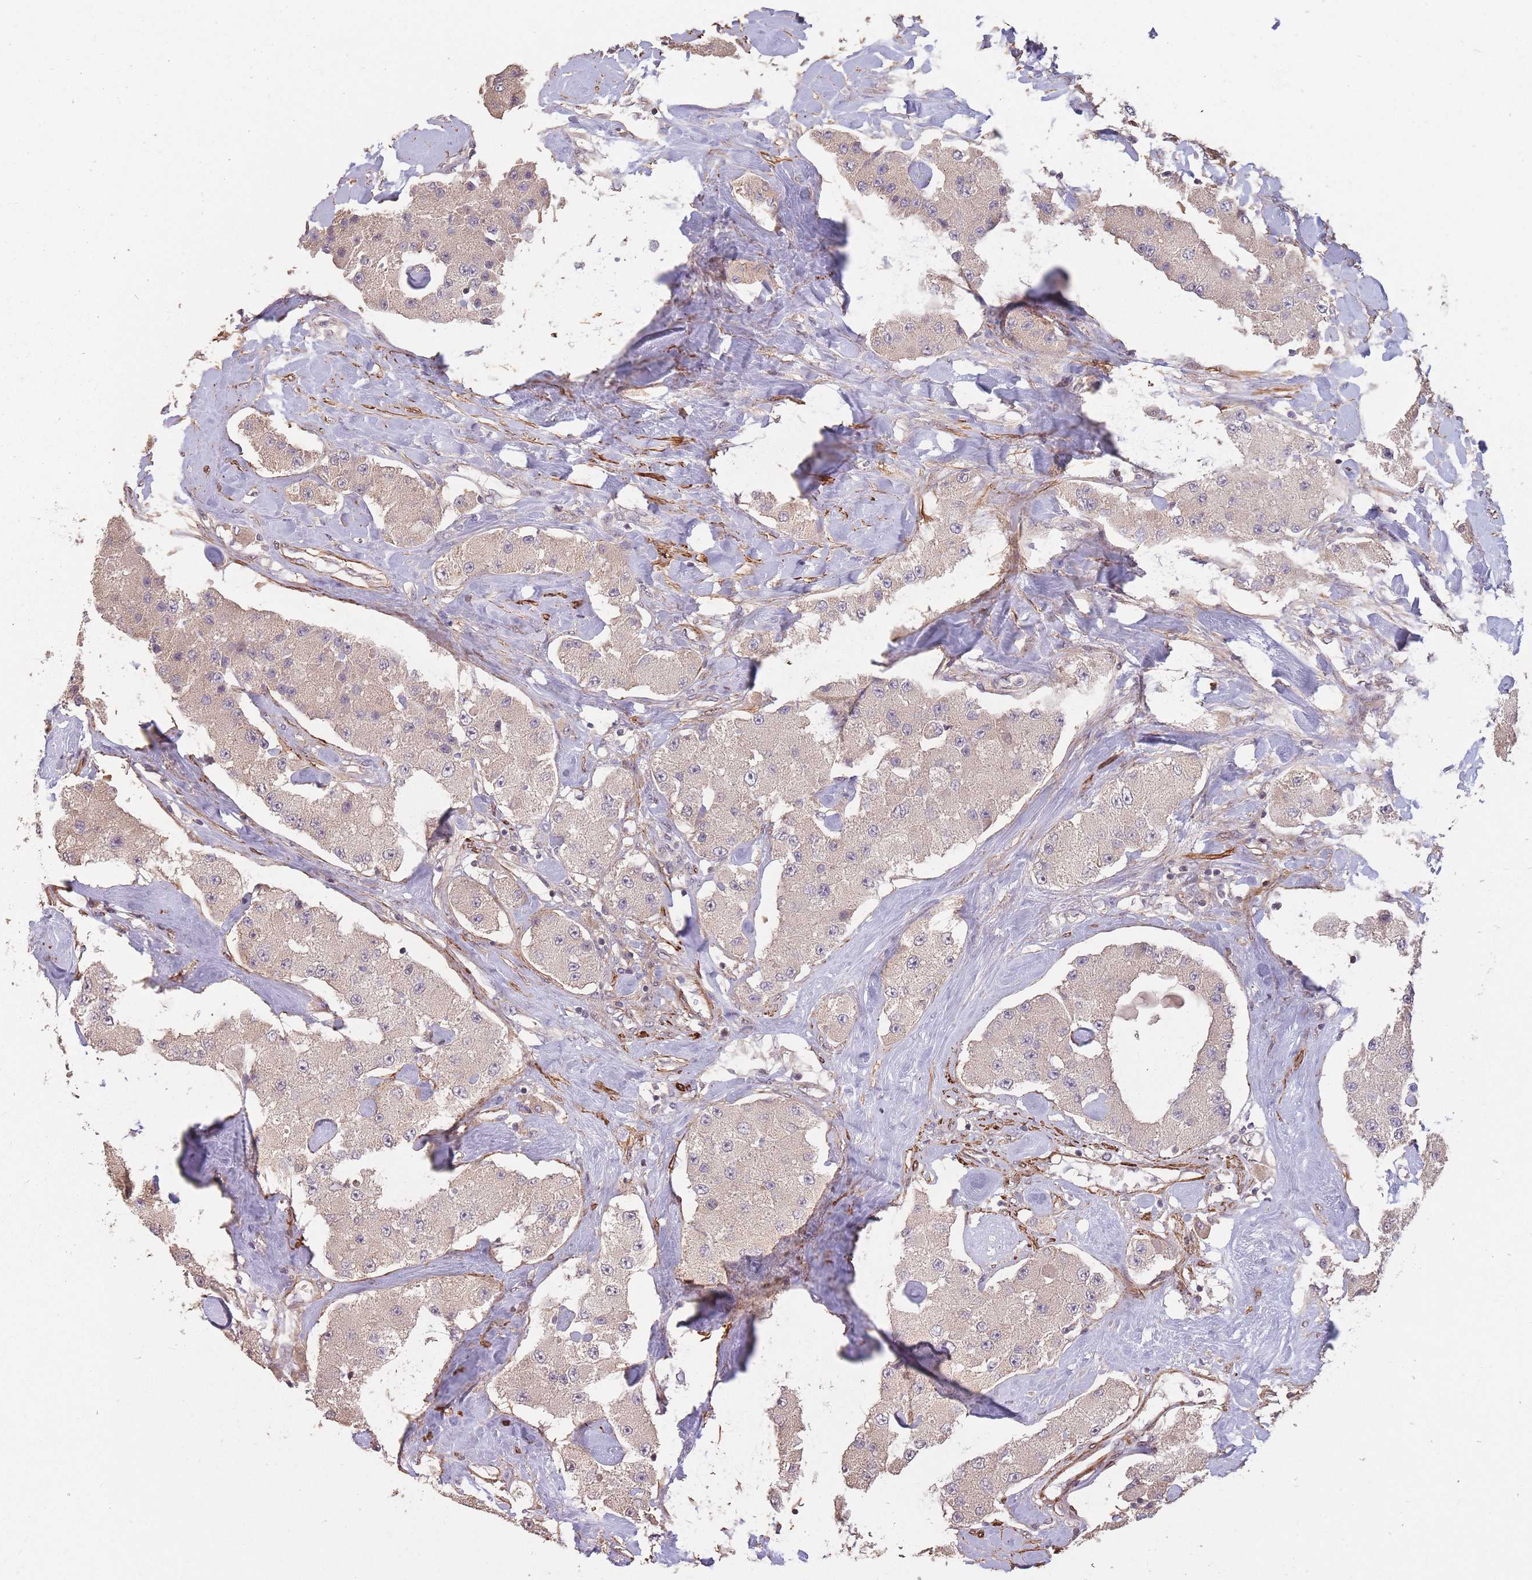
{"staining": {"intensity": "weak", "quantity": "25%-75%", "location": "cytoplasmic/membranous"}, "tissue": "carcinoid", "cell_type": "Tumor cells", "image_type": "cancer", "snomed": [{"axis": "morphology", "description": "Carcinoid, malignant, NOS"}, {"axis": "topography", "description": "Pancreas"}], "caption": "Carcinoid stained with DAB immunohistochemistry demonstrates low levels of weak cytoplasmic/membranous expression in approximately 25%-75% of tumor cells. (Stains: DAB in brown, nuclei in blue, Microscopy: brightfield microscopy at high magnification).", "gene": "NLRC4", "patient": {"sex": "male", "age": 41}}